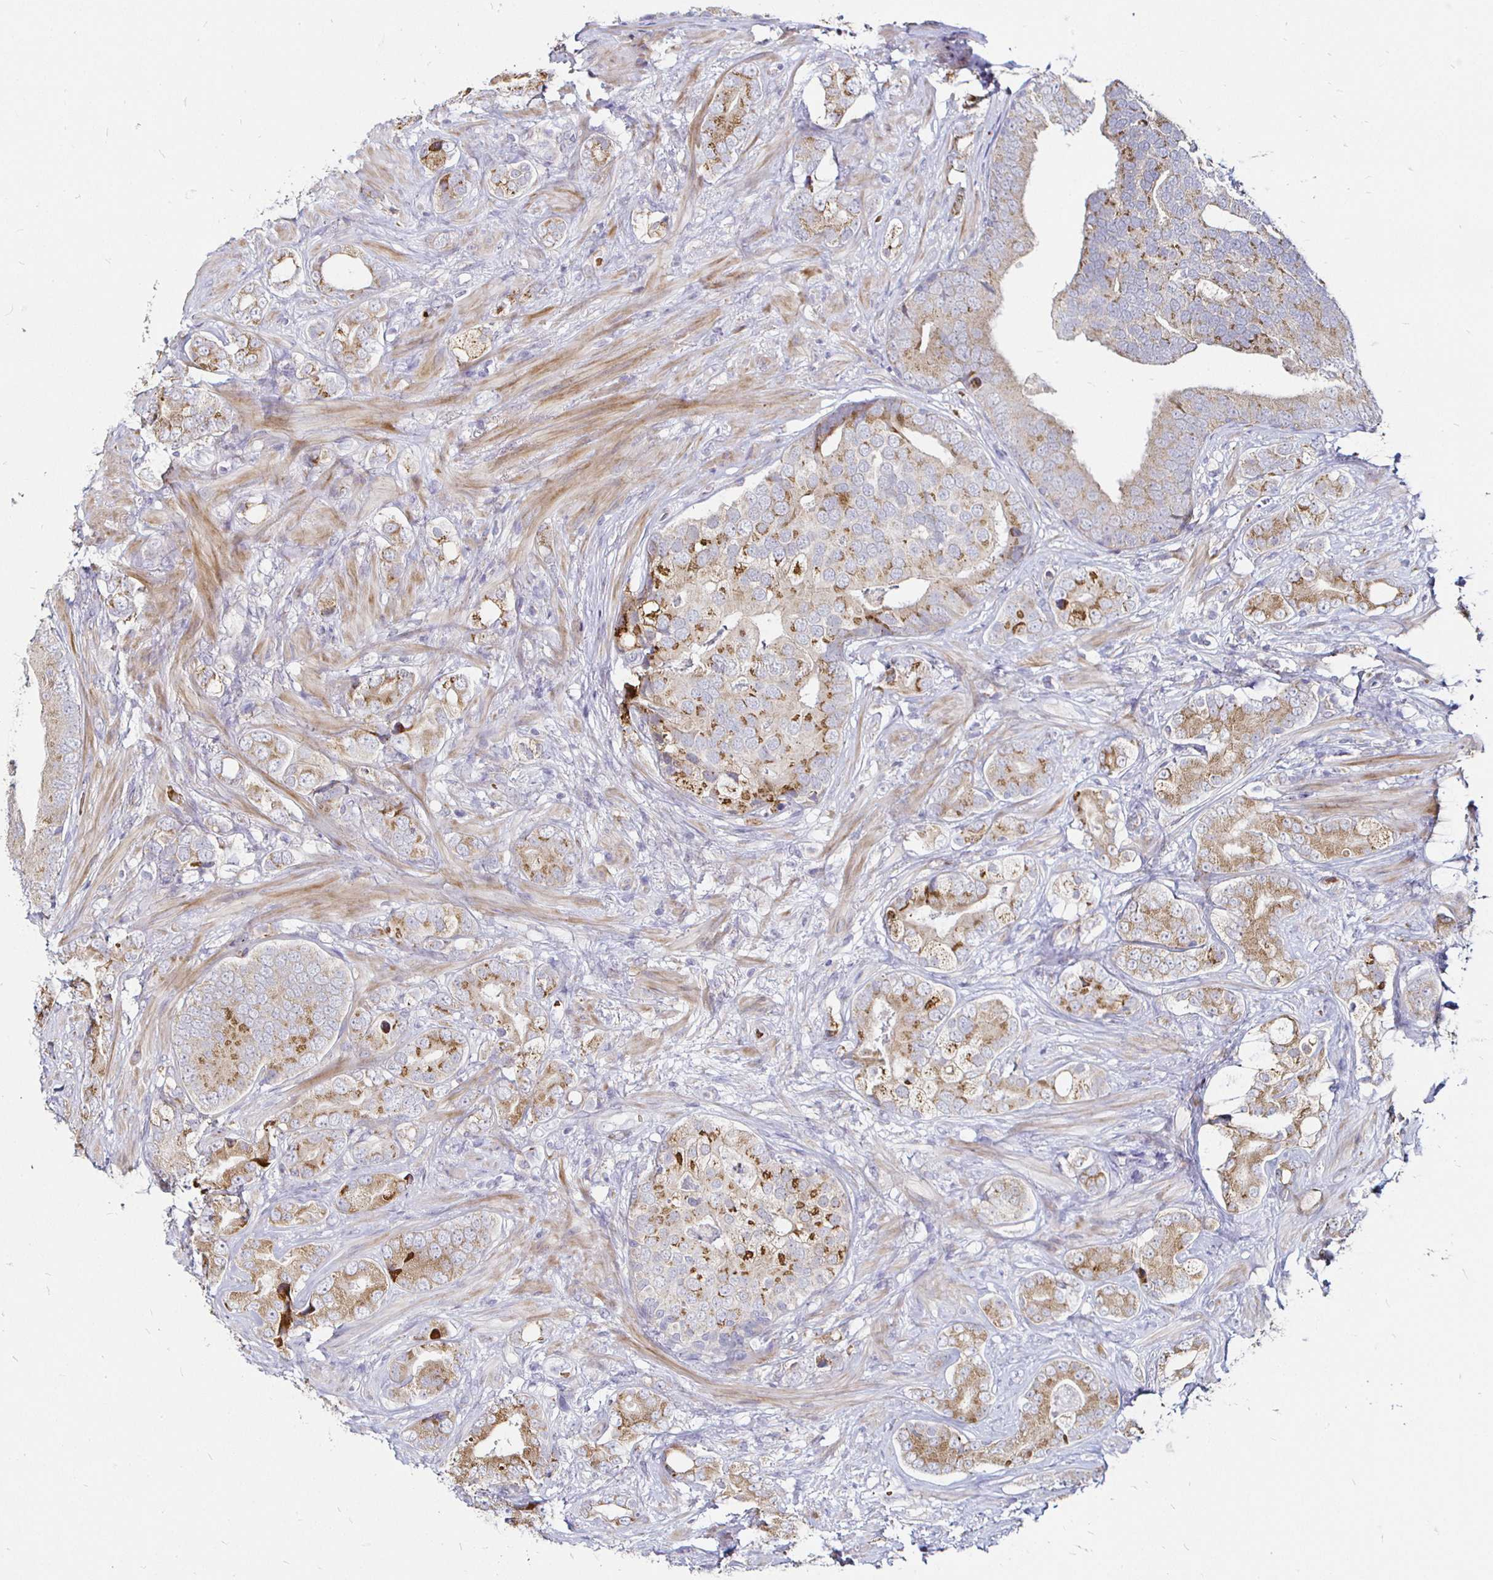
{"staining": {"intensity": "moderate", "quantity": ">75%", "location": "cytoplasmic/membranous"}, "tissue": "prostate cancer", "cell_type": "Tumor cells", "image_type": "cancer", "snomed": [{"axis": "morphology", "description": "Adenocarcinoma, High grade"}, {"axis": "topography", "description": "Prostate"}], "caption": "Moderate cytoplasmic/membranous protein expression is present in approximately >75% of tumor cells in prostate cancer (high-grade adenocarcinoma).", "gene": "ATG3", "patient": {"sex": "male", "age": 62}}